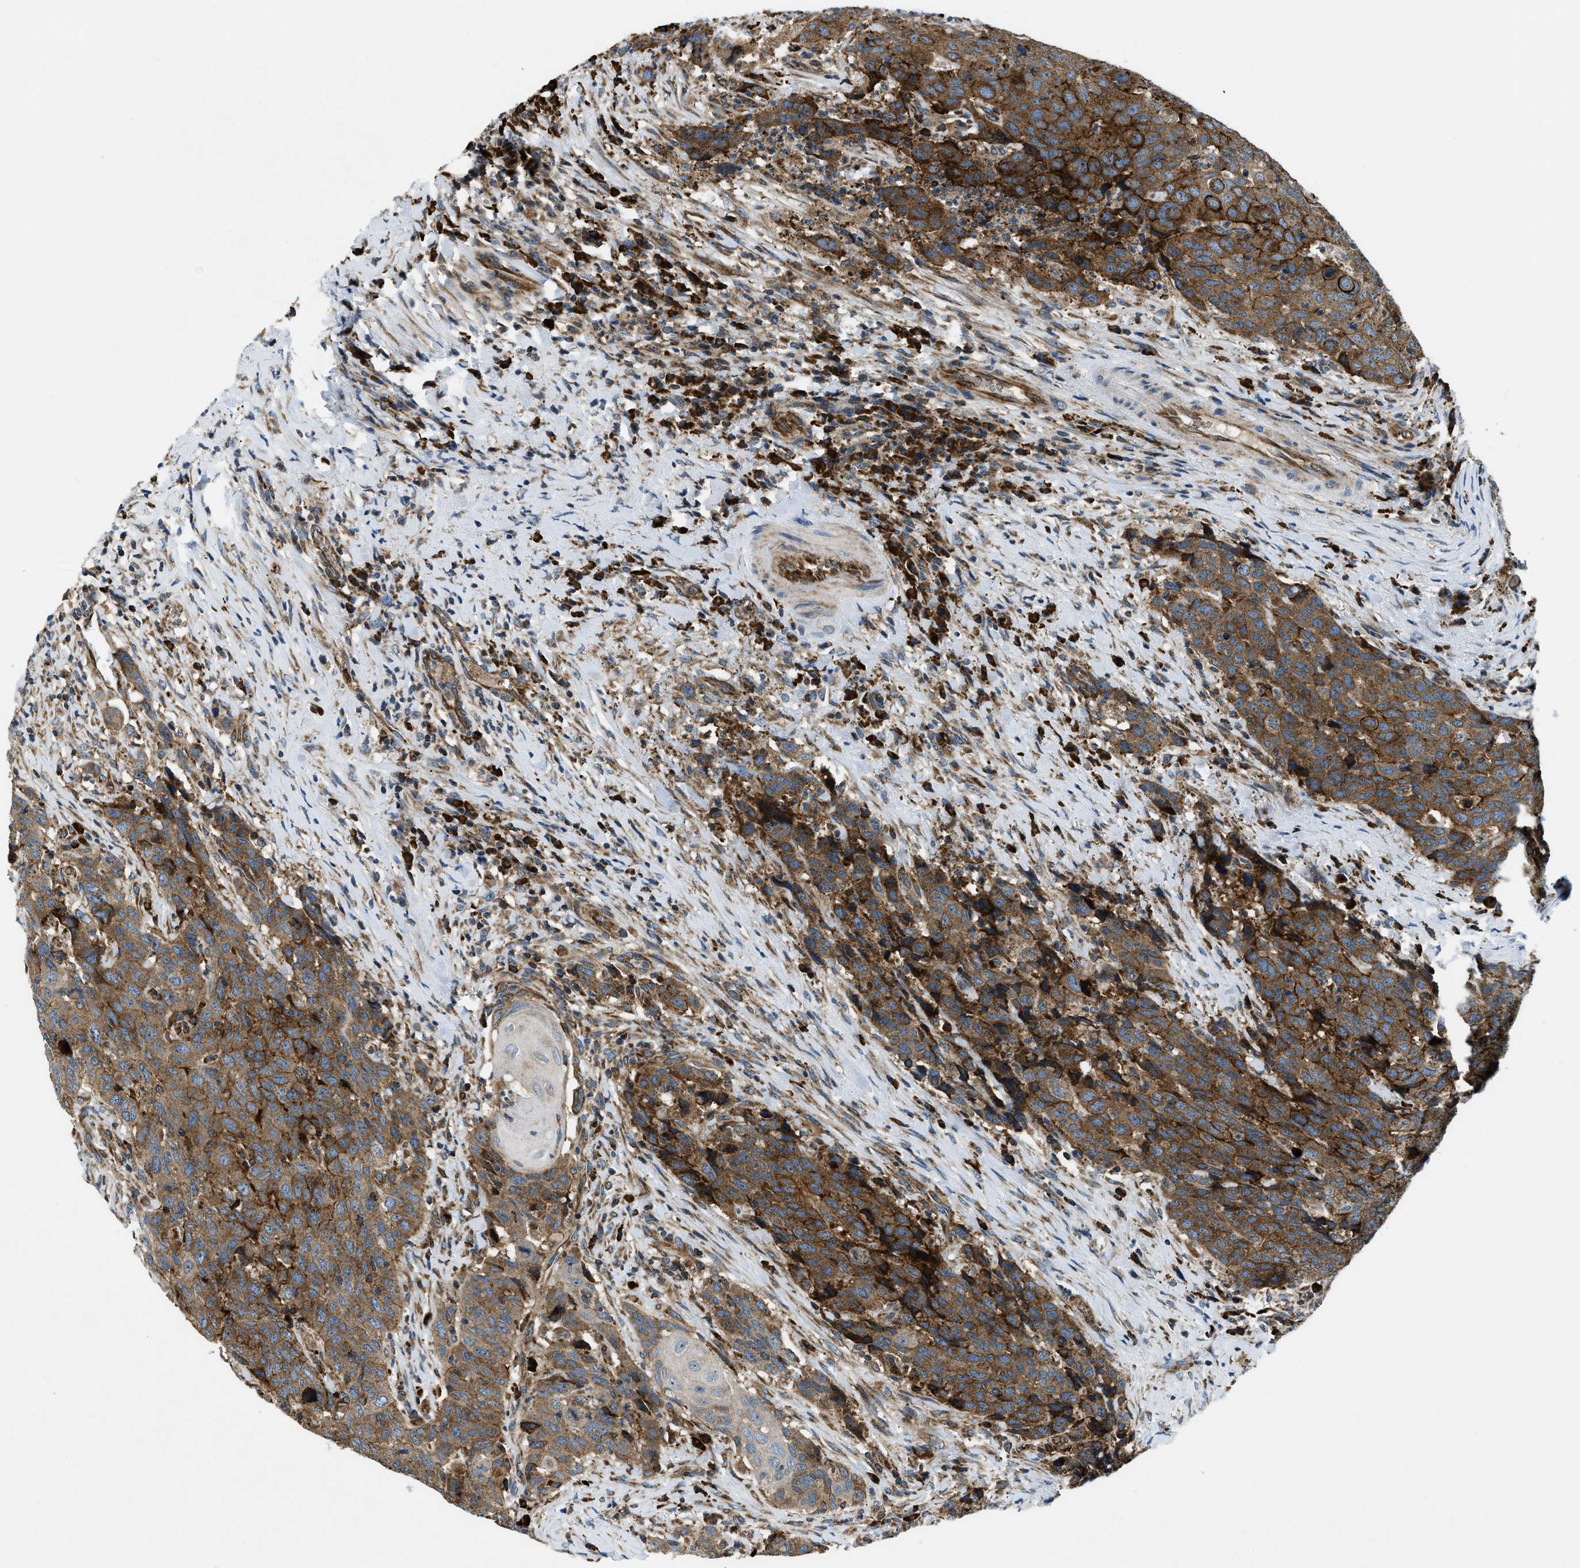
{"staining": {"intensity": "strong", "quantity": ">75%", "location": "cytoplasmic/membranous"}, "tissue": "head and neck cancer", "cell_type": "Tumor cells", "image_type": "cancer", "snomed": [{"axis": "morphology", "description": "Squamous cell carcinoma, NOS"}, {"axis": "topography", "description": "Head-Neck"}], "caption": "Immunohistochemical staining of human head and neck cancer (squamous cell carcinoma) shows strong cytoplasmic/membranous protein expression in approximately >75% of tumor cells.", "gene": "CSPG4", "patient": {"sex": "male", "age": 66}}